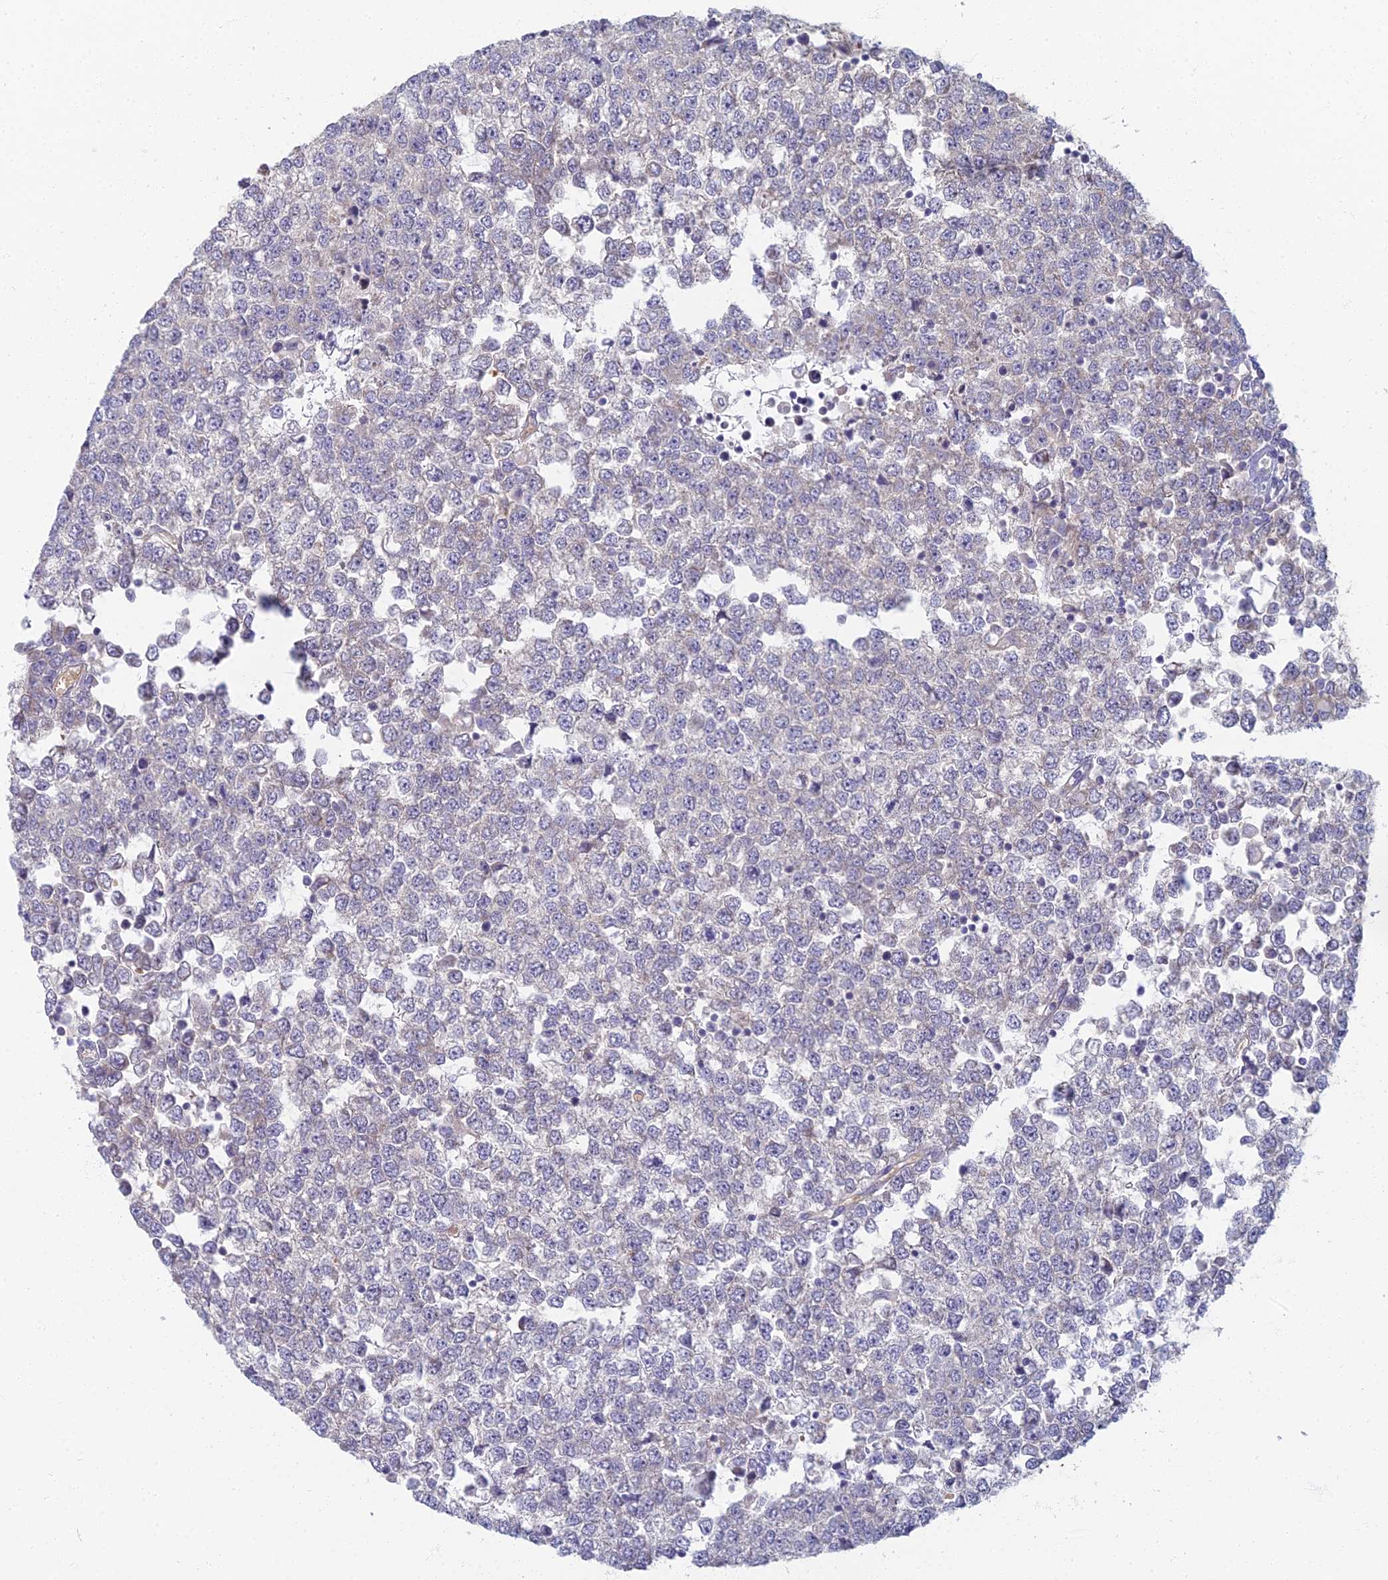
{"staining": {"intensity": "weak", "quantity": "25%-75%", "location": "cytoplasmic/membranous"}, "tissue": "testis cancer", "cell_type": "Tumor cells", "image_type": "cancer", "snomed": [{"axis": "morphology", "description": "Seminoma, NOS"}, {"axis": "topography", "description": "Testis"}], "caption": "A brown stain labels weak cytoplasmic/membranous expression of a protein in testis cancer (seminoma) tumor cells.", "gene": "PROX2", "patient": {"sex": "male", "age": 65}}